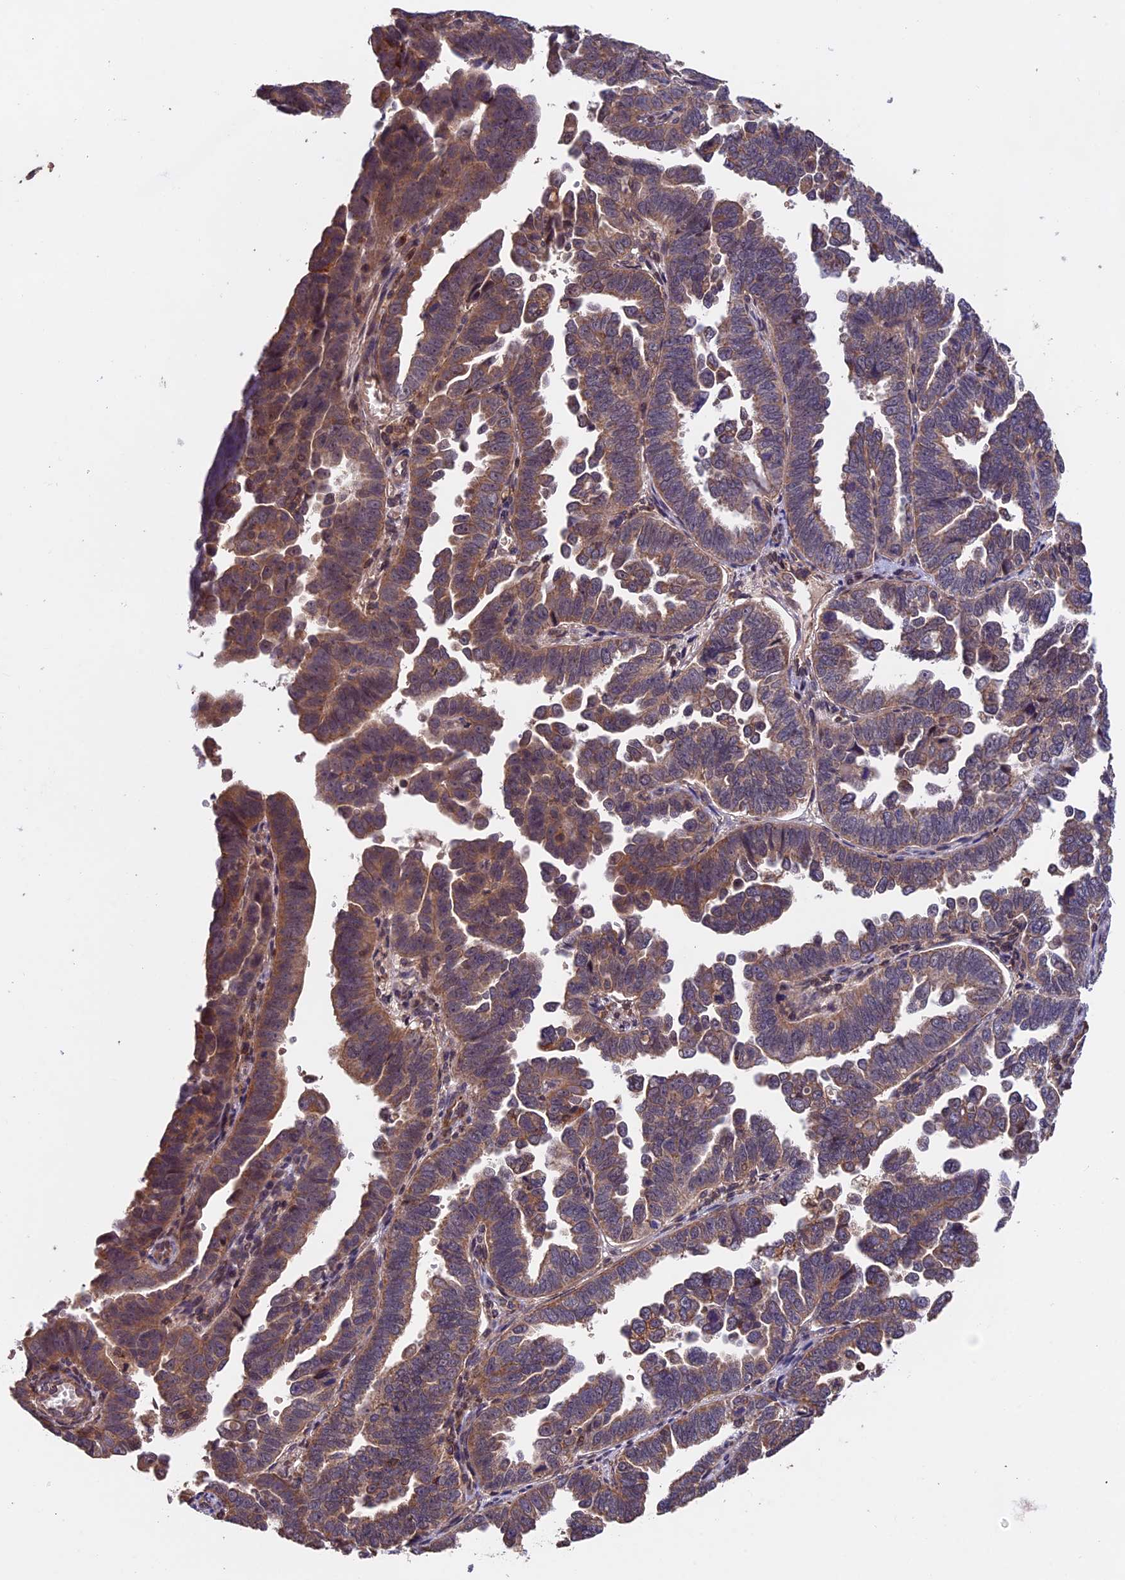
{"staining": {"intensity": "moderate", "quantity": ">75%", "location": "cytoplasmic/membranous"}, "tissue": "endometrial cancer", "cell_type": "Tumor cells", "image_type": "cancer", "snomed": [{"axis": "morphology", "description": "Adenocarcinoma, NOS"}, {"axis": "topography", "description": "Endometrium"}], "caption": "Immunohistochemistry of human endometrial cancer displays medium levels of moderate cytoplasmic/membranous expression in approximately >75% of tumor cells.", "gene": "PKD2L2", "patient": {"sex": "female", "age": 75}}